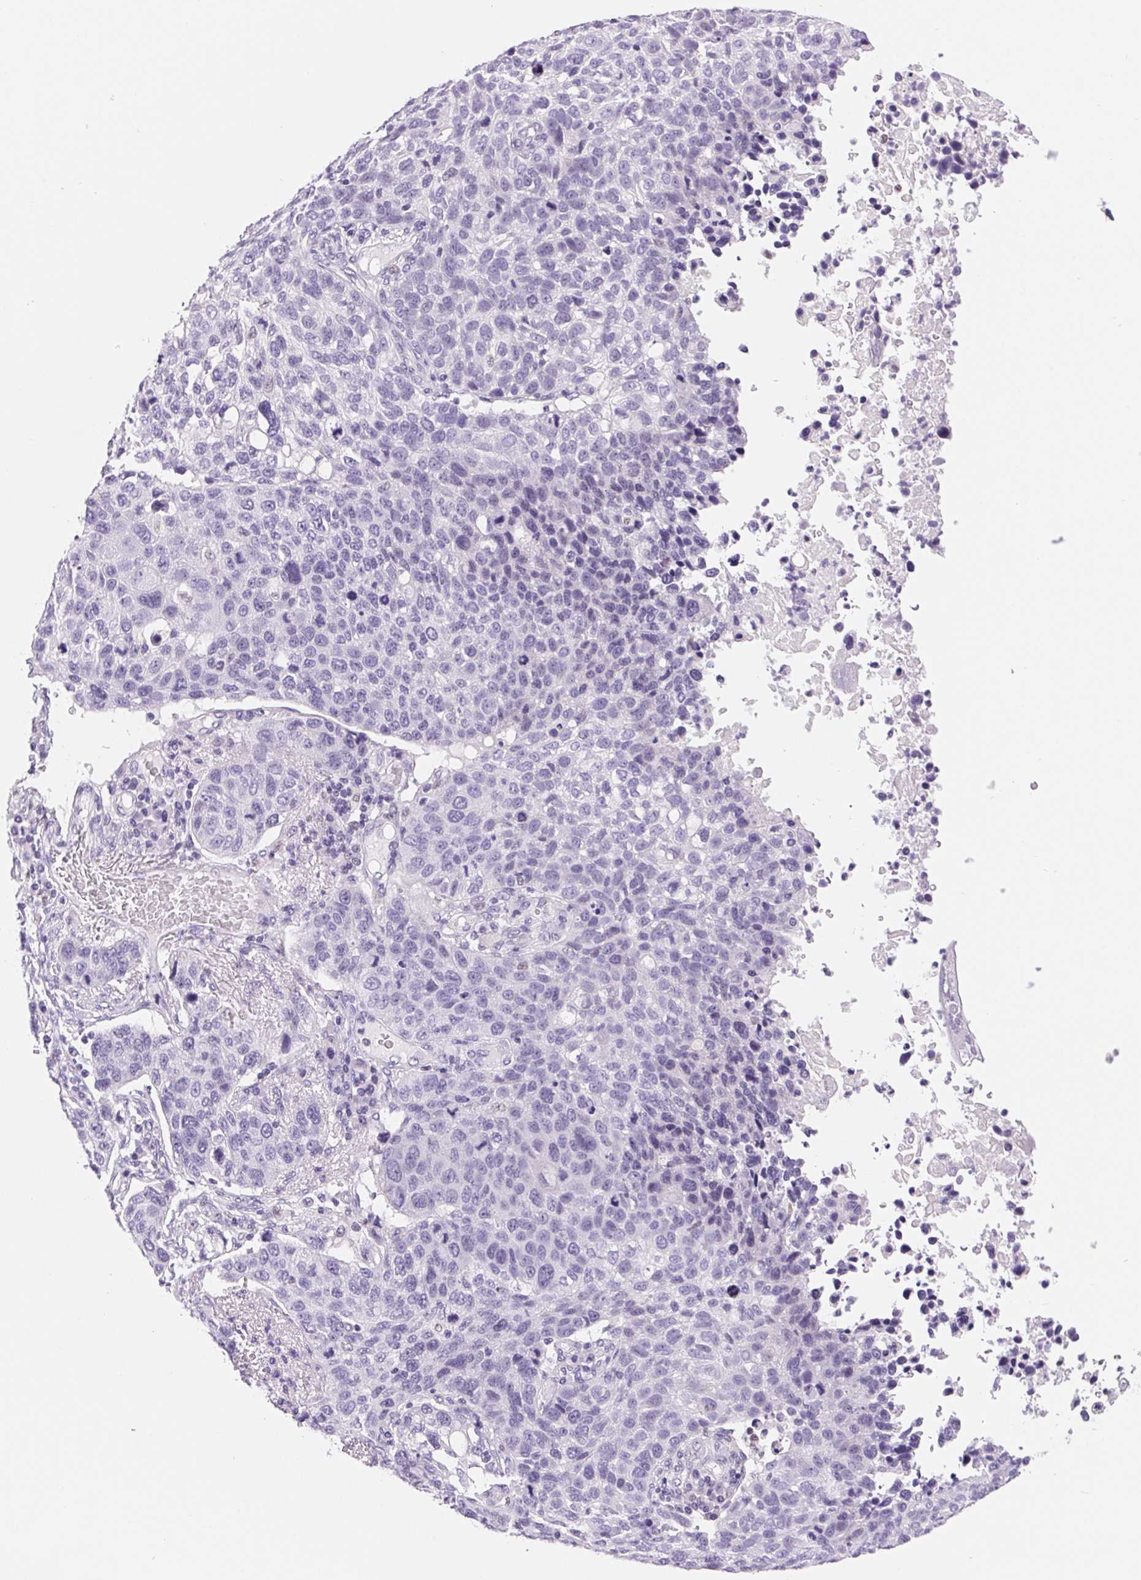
{"staining": {"intensity": "negative", "quantity": "none", "location": "none"}, "tissue": "lung cancer", "cell_type": "Tumor cells", "image_type": "cancer", "snomed": [{"axis": "morphology", "description": "Squamous cell carcinoma, NOS"}, {"axis": "topography", "description": "Lymph node"}, {"axis": "topography", "description": "Lung"}], "caption": "Immunohistochemical staining of human lung cancer demonstrates no significant positivity in tumor cells. (DAB (3,3'-diaminobenzidine) immunohistochemistry (IHC), high magnification).", "gene": "ASGR2", "patient": {"sex": "male", "age": 61}}